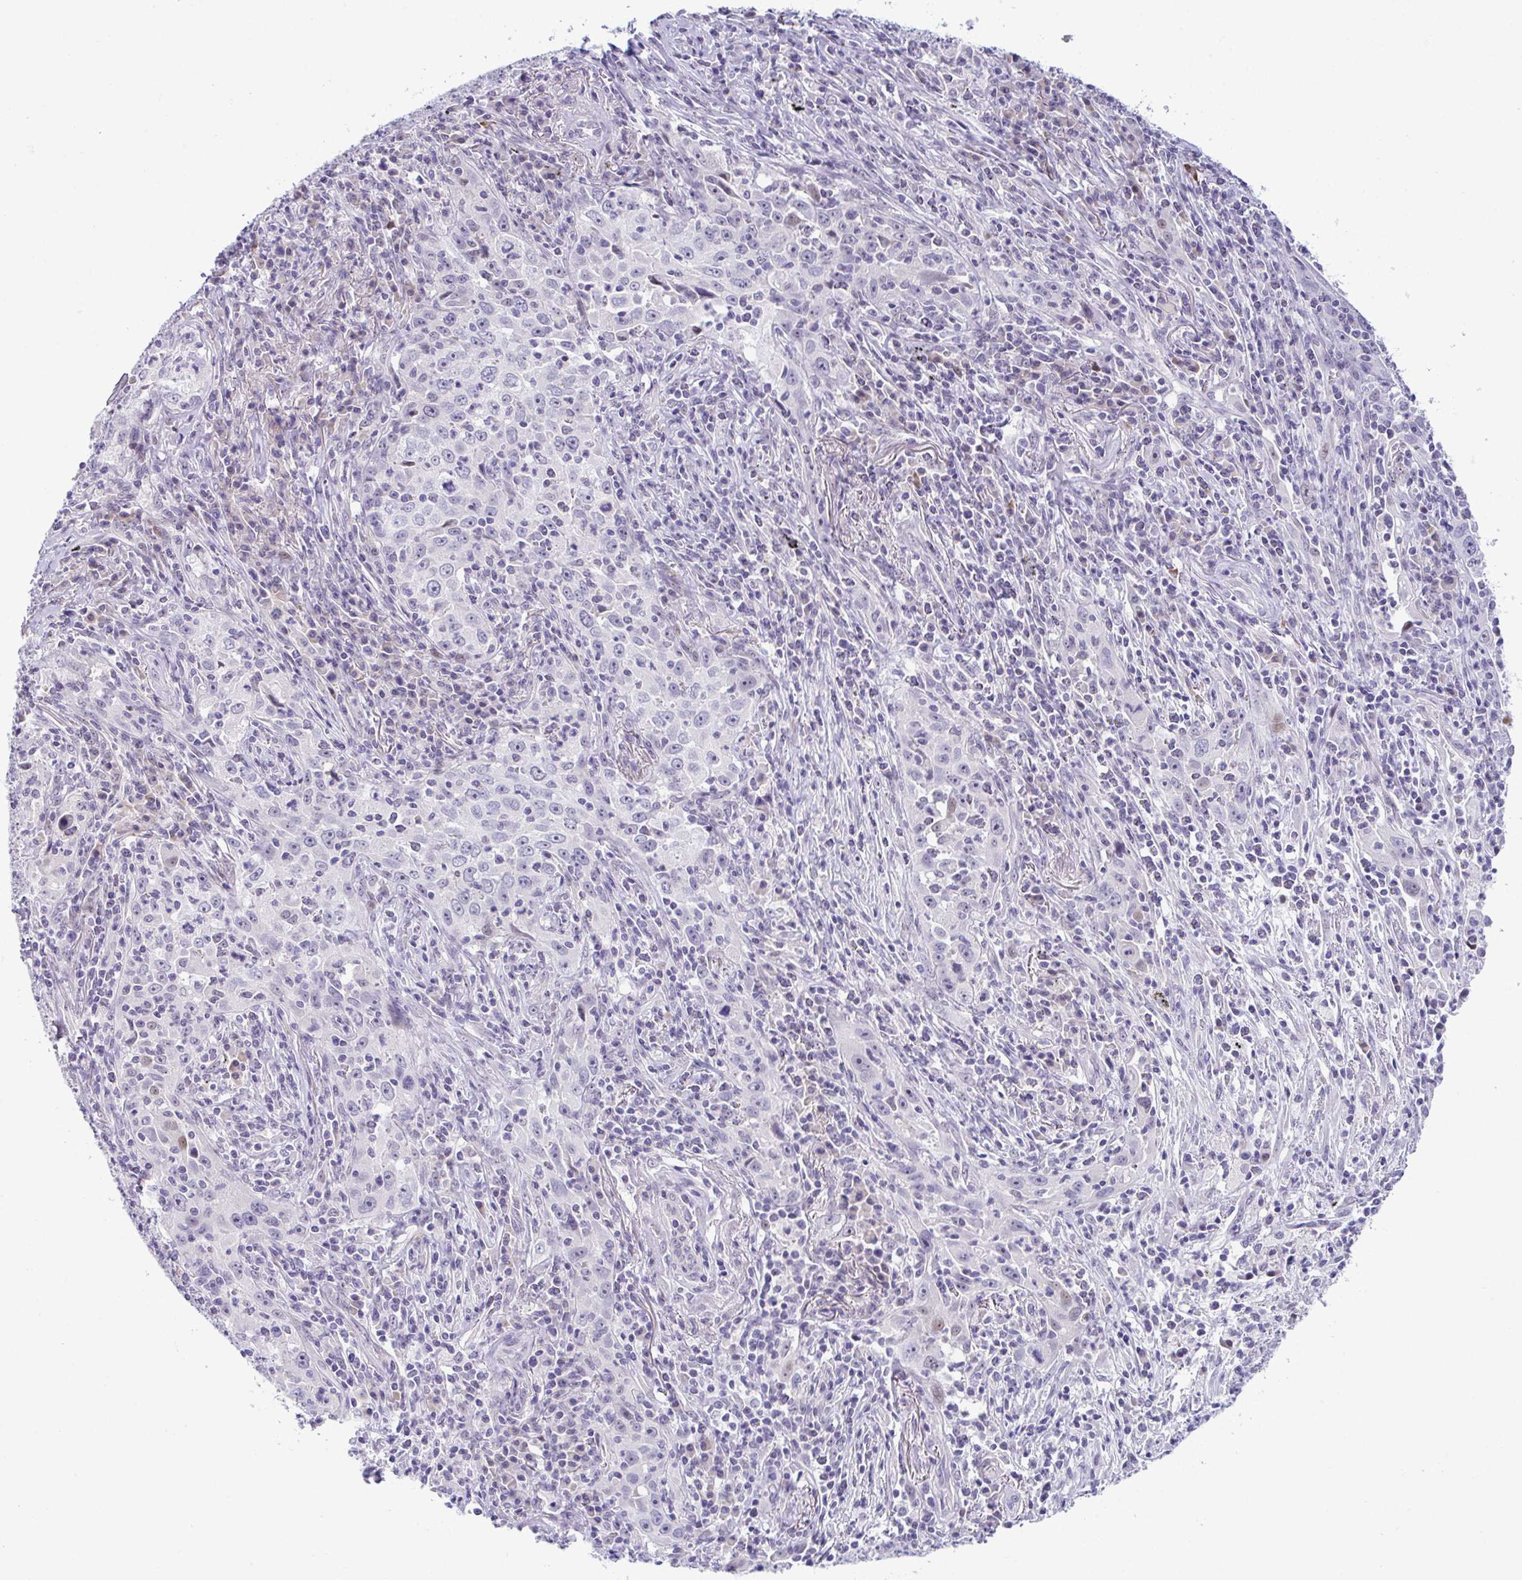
{"staining": {"intensity": "negative", "quantity": "none", "location": "none"}, "tissue": "lung cancer", "cell_type": "Tumor cells", "image_type": "cancer", "snomed": [{"axis": "morphology", "description": "Squamous cell carcinoma, NOS"}, {"axis": "topography", "description": "Lung"}], "caption": "Protein analysis of lung squamous cell carcinoma shows no significant expression in tumor cells.", "gene": "USP35", "patient": {"sex": "male", "age": 71}}